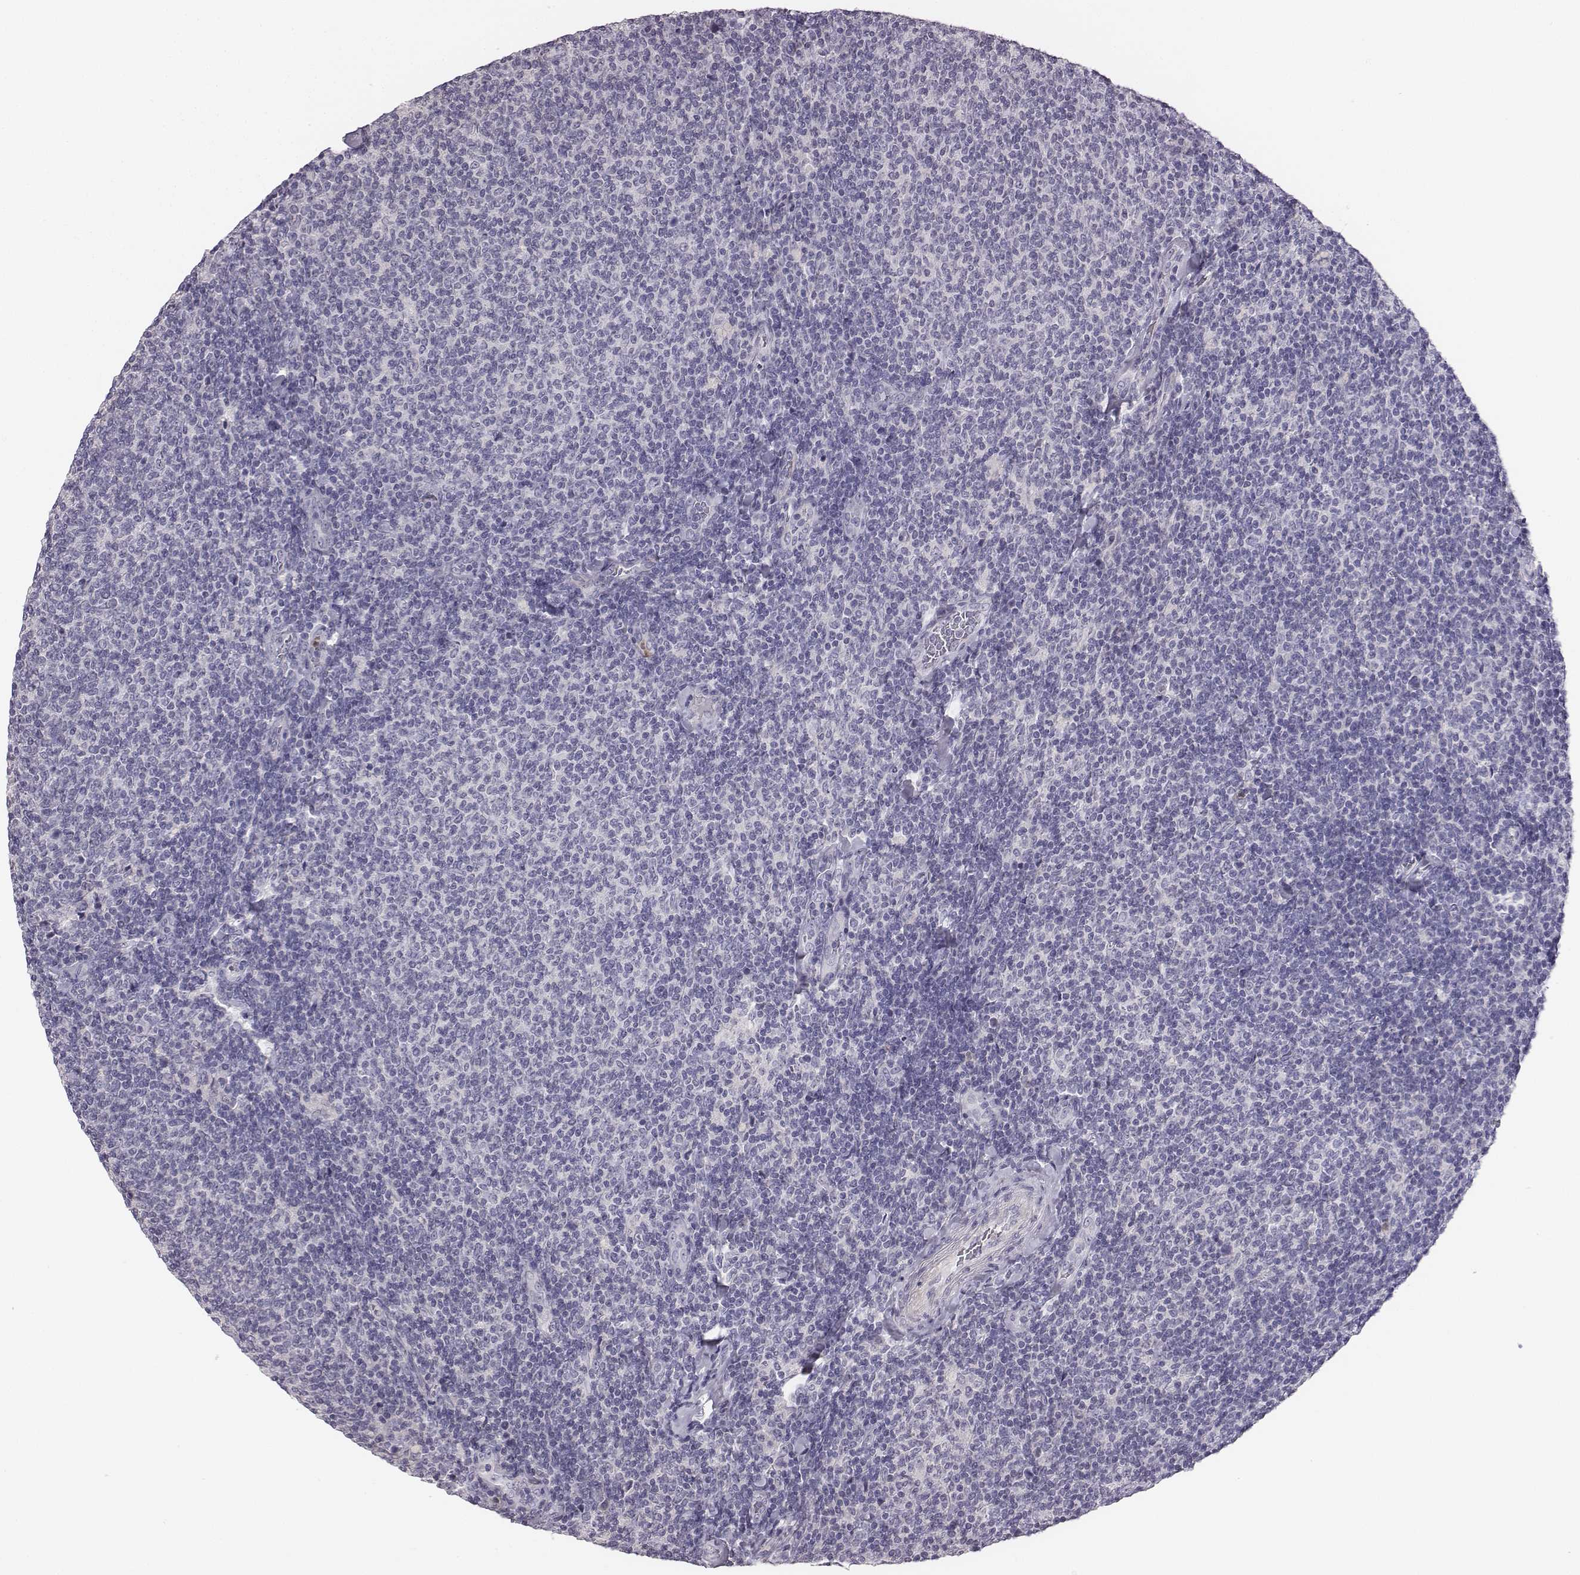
{"staining": {"intensity": "negative", "quantity": "none", "location": "none"}, "tissue": "lymphoma", "cell_type": "Tumor cells", "image_type": "cancer", "snomed": [{"axis": "morphology", "description": "Malignant lymphoma, non-Hodgkin's type, Low grade"}, {"axis": "topography", "description": "Lymph node"}], "caption": "Immunohistochemistry (IHC) histopathology image of neoplastic tissue: human lymphoma stained with DAB demonstrates no significant protein positivity in tumor cells.", "gene": "ADAM7", "patient": {"sex": "male", "age": 52}}